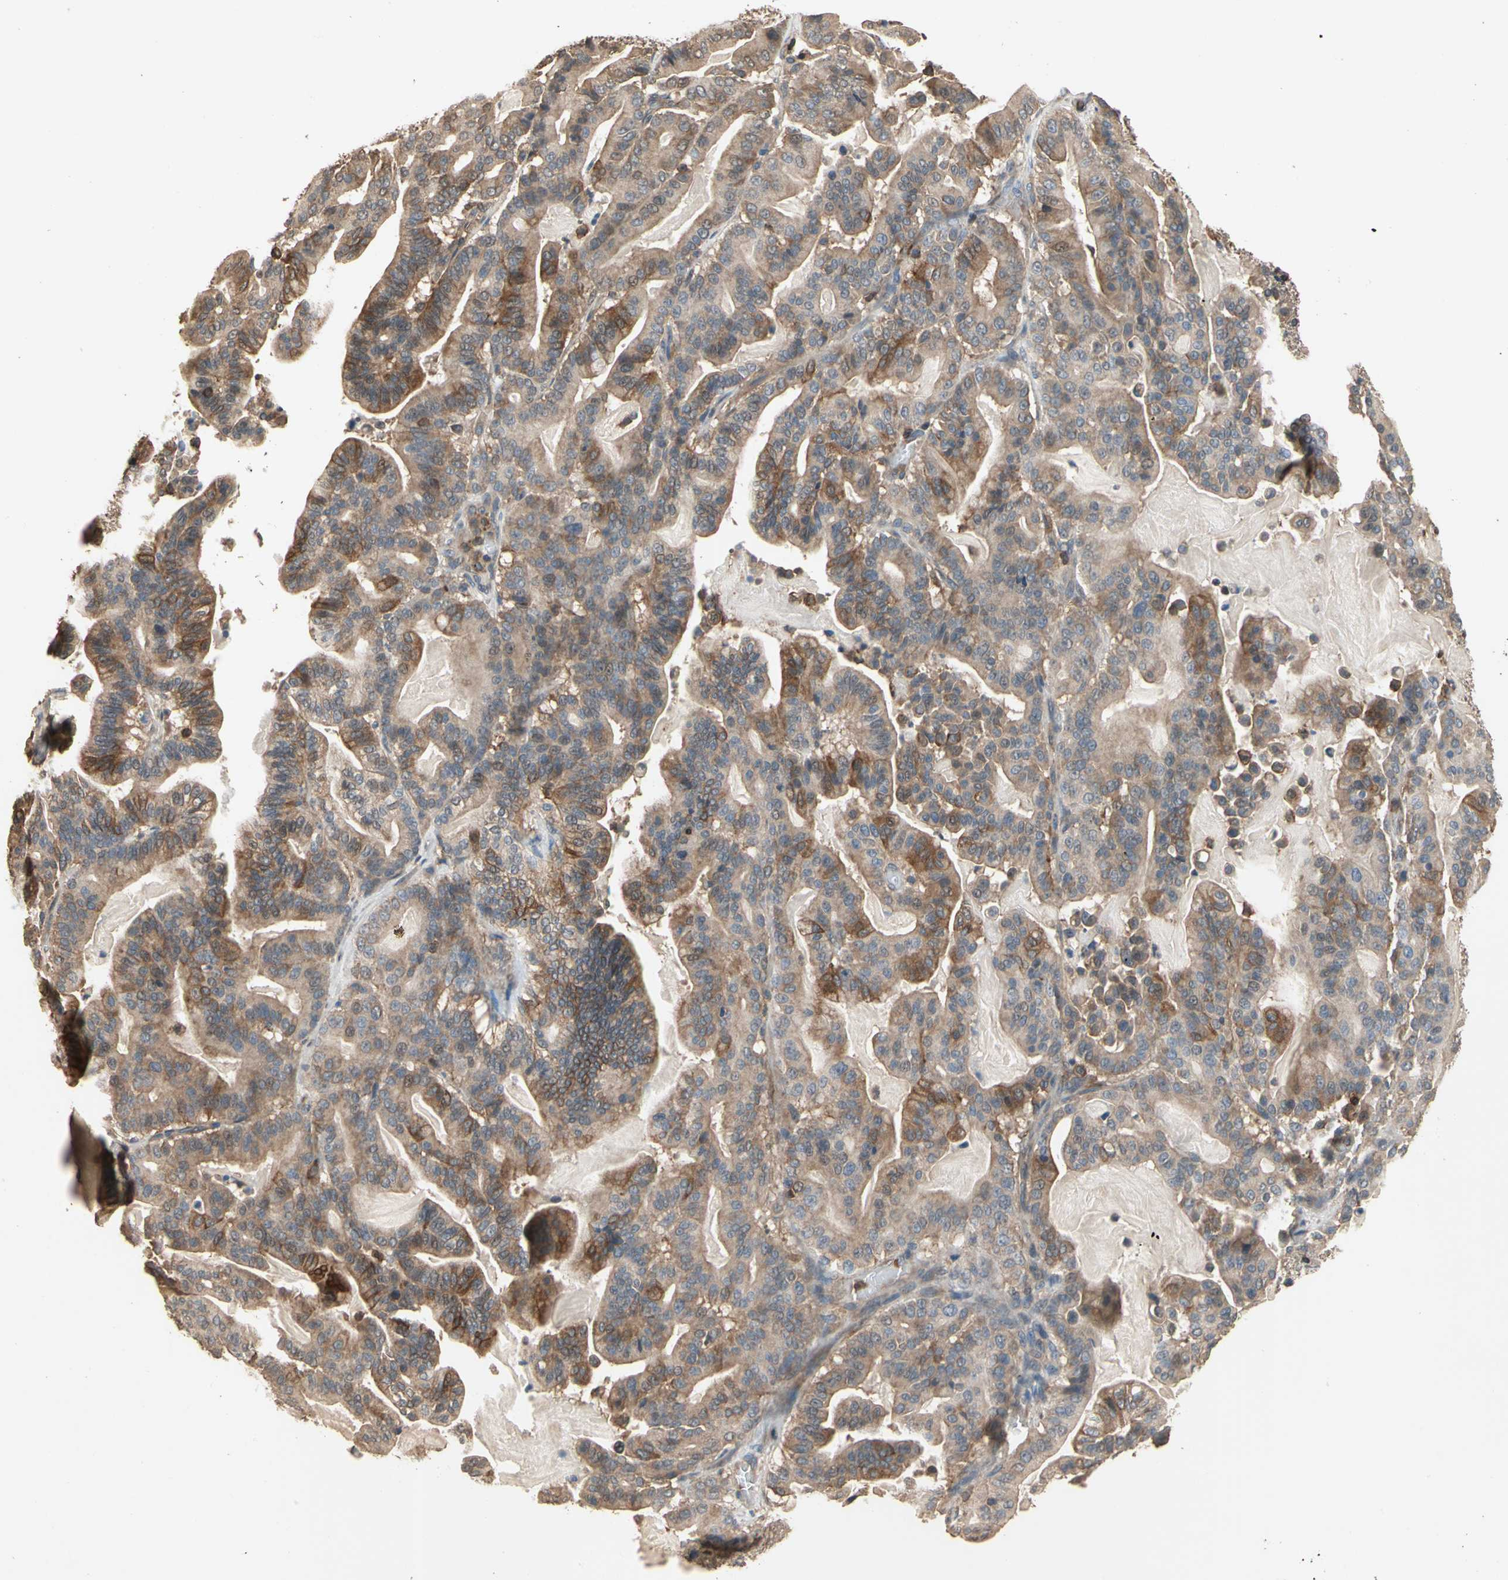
{"staining": {"intensity": "moderate", "quantity": "25%-75%", "location": "cytoplasmic/membranous"}, "tissue": "pancreatic cancer", "cell_type": "Tumor cells", "image_type": "cancer", "snomed": [{"axis": "morphology", "description": "Adenocarcinoma, NOS"}, {"axis": "topography", "description": "Pancreas"}], "caption": "Adenocarcinoma (pancreatic) stained with a brown dye reveals moderate cytoplasmic/membranous positive positivity in approximately 25%-75% of tumor cells.", "gene": "MAP3K10", "patient": {"sex": "male", "age": 63}}